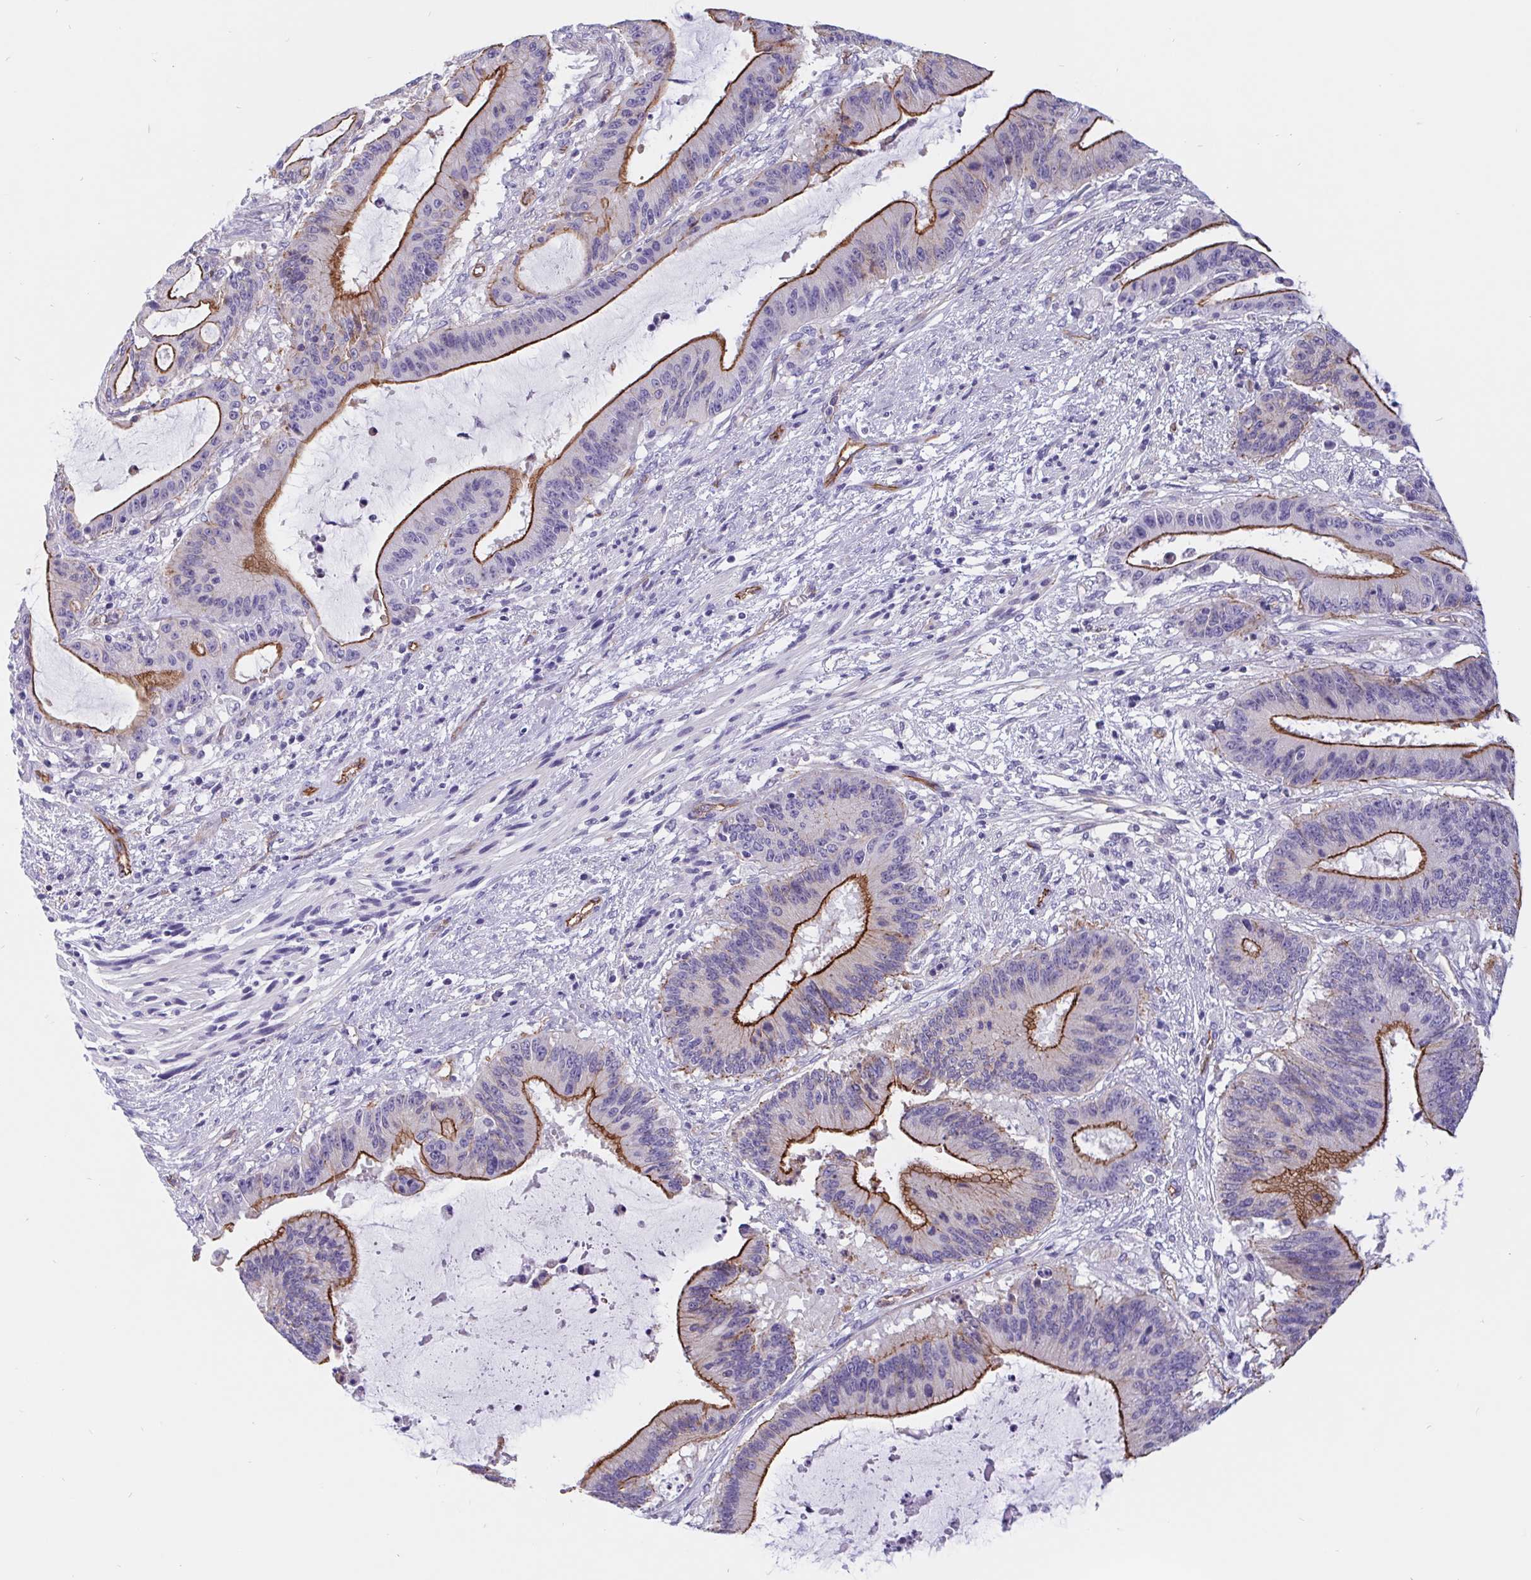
{"staining": {"intensity": "moderate", "quantity": "25%-75%", "location": "cytoplasmic/membranous"}, "tissue": "liver cancer", "cell_type": "Tumor cells", "image_type": "cancer", "snomed": [{"axis": "morphology", "description": "Normal tissue, NOS"}, {"axis": "morphology", "description": "Cholangiocarcinoma"}, {"axis": "topography", "description": "Liver"}, {"axis": "topography", "description": "Peripheral nerve tissue"}], "caption": "Moderate cytoplasmic/membranous positivity is appreciated in approximately 25%-75% of tumor cells in cholangiocarcinoma (liver). Nuclei are stained in blue.", "gene": "LIMCH1", "patient": {"sex": "female", "age": 73}}